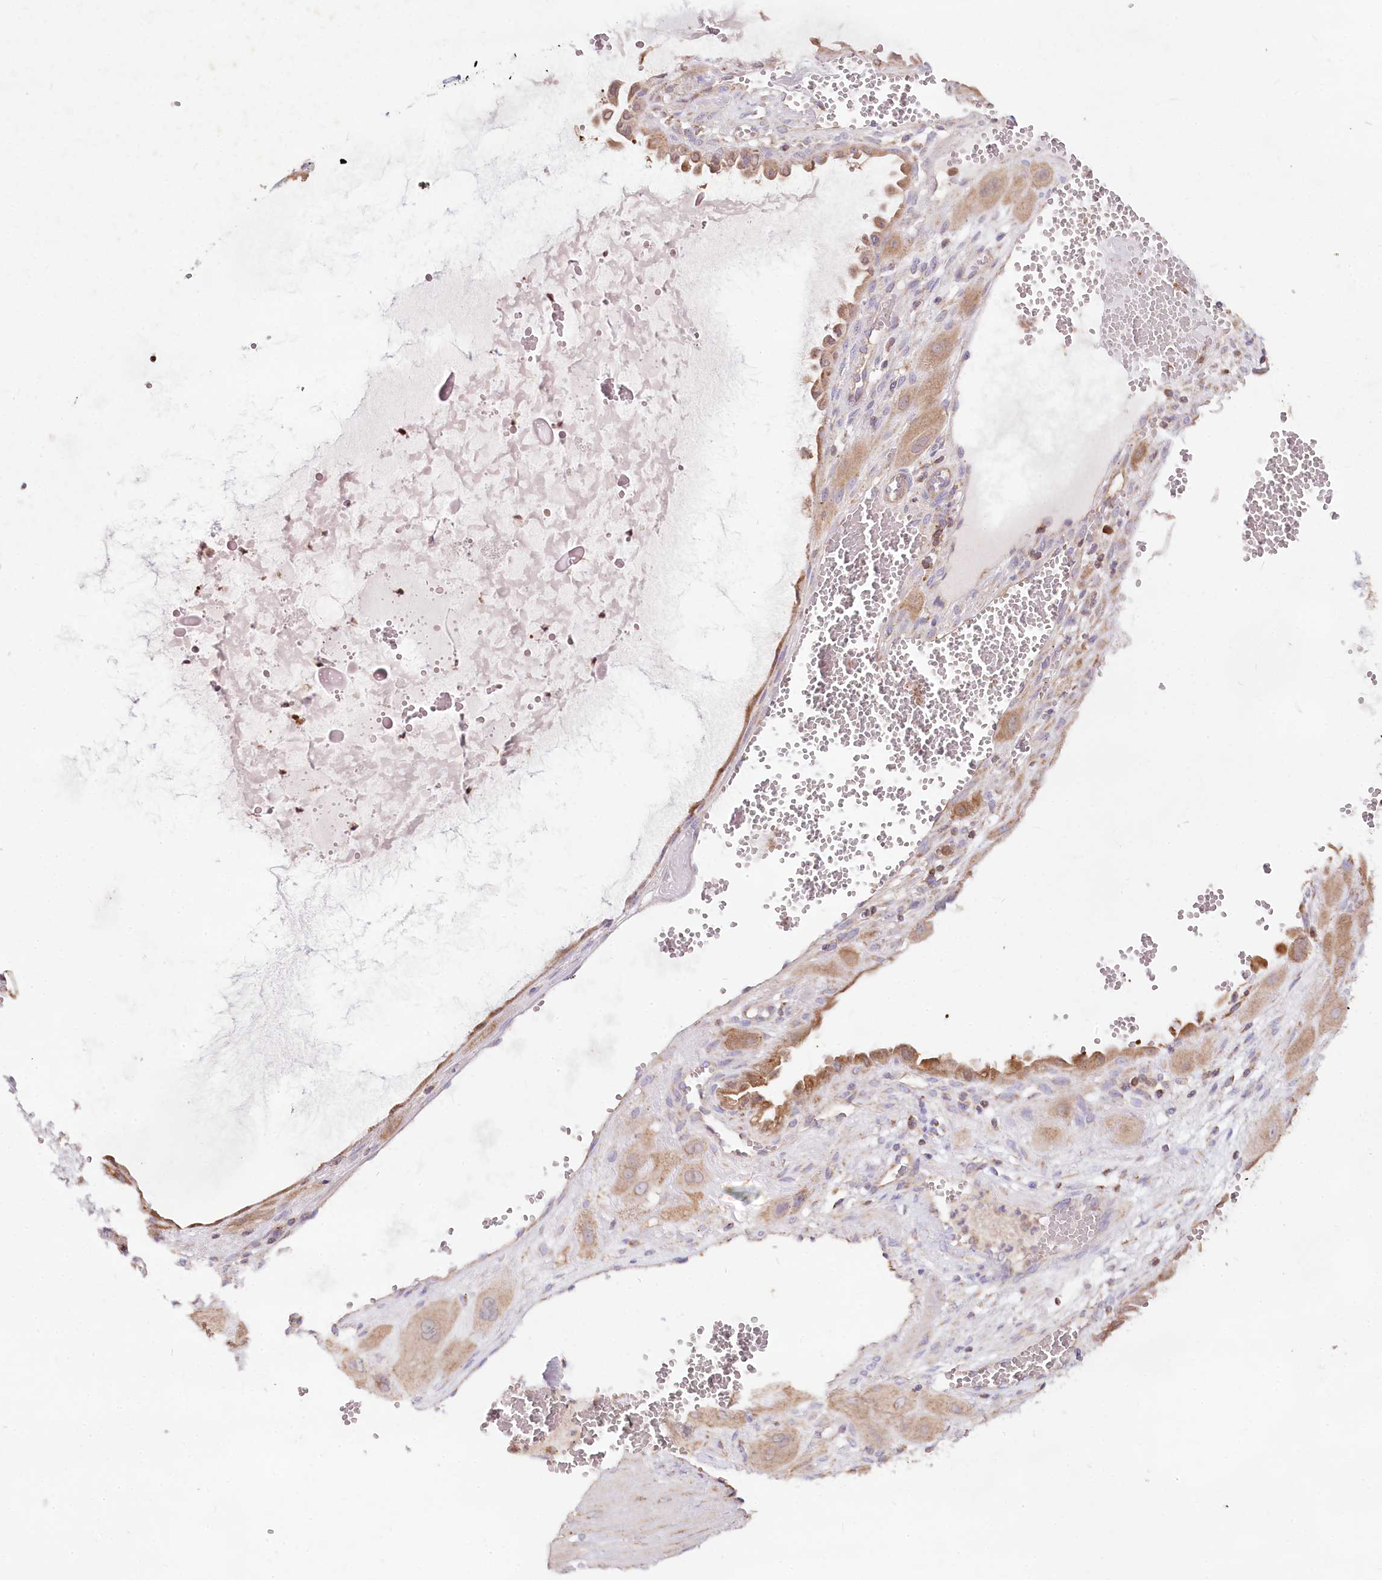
{"staining": {"intensity": "weak", "quantity": ">75%", "location": "cytoplasmic/membranous"}, "tissue": "cervical cancer", "cell_type": "Tumor cells", "image_type": "cancer", "snomed": [{"axis": "morphology", "description": "Squamous cell carcinoma, NOS"}, {"axis": "topography", "description": "Cervix"}], "caption": "This histopathology image exhibits IHC staining of squamous cell carcinoma (cervical), with low weak cytoplasmic/membranous staining in about >75% of tumor cells.", "gene": "TASOR2", "patient": {"sex": "female", "age": 34}}